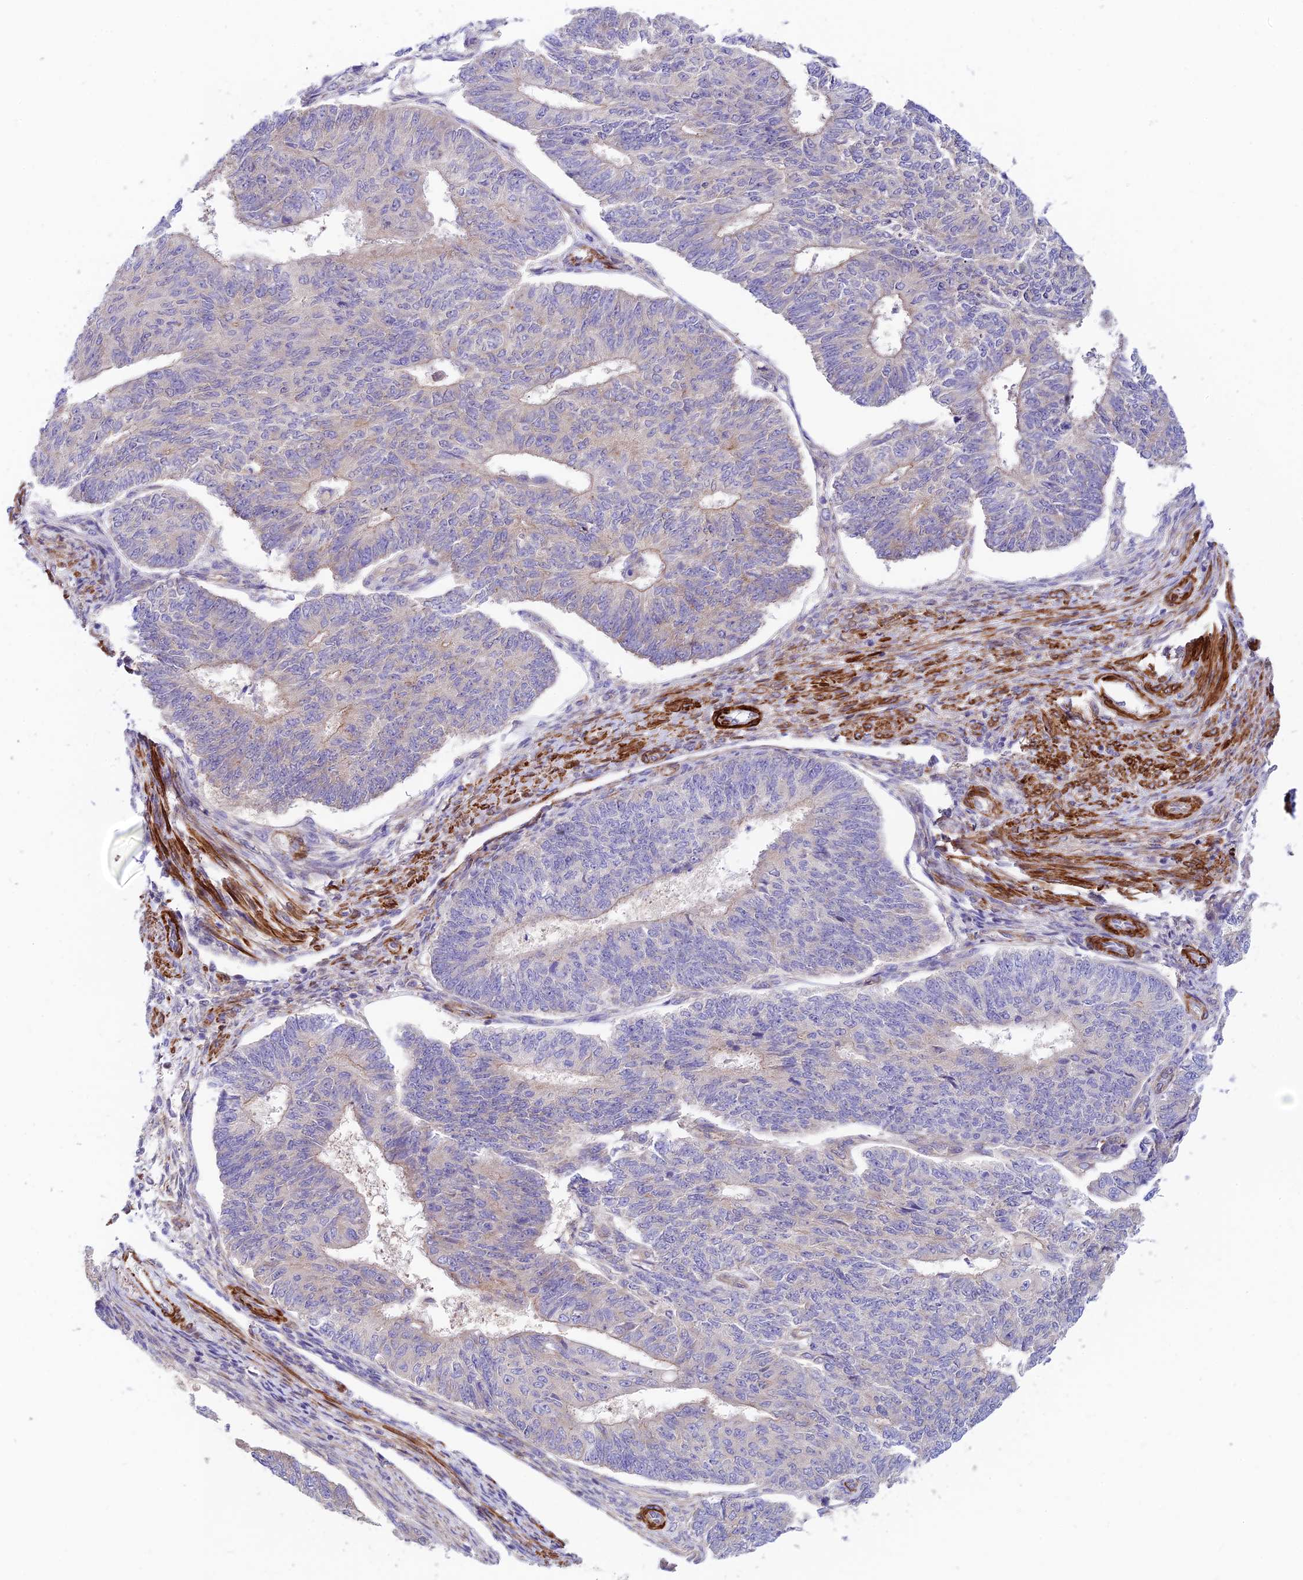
{"staining": {"intensity": "negative", "quantity": "none", "location": "none"}, "tissue": "endometrial cancer", "cell_type": "Tumor cells", "image_type": "cancer", "snomed": [{"axis": "morphology", "description": "Adenocarcinoma, NOS"}, {"axis": "topography", "description": "Endometrium"}], "caption": "Tumor cells show no significant protein staining in adenocarcinoma (endometrial). Nuclei are stained in blue.", "gene": "ANKRD50", "patient": {"sex": "female", "age": 32}}